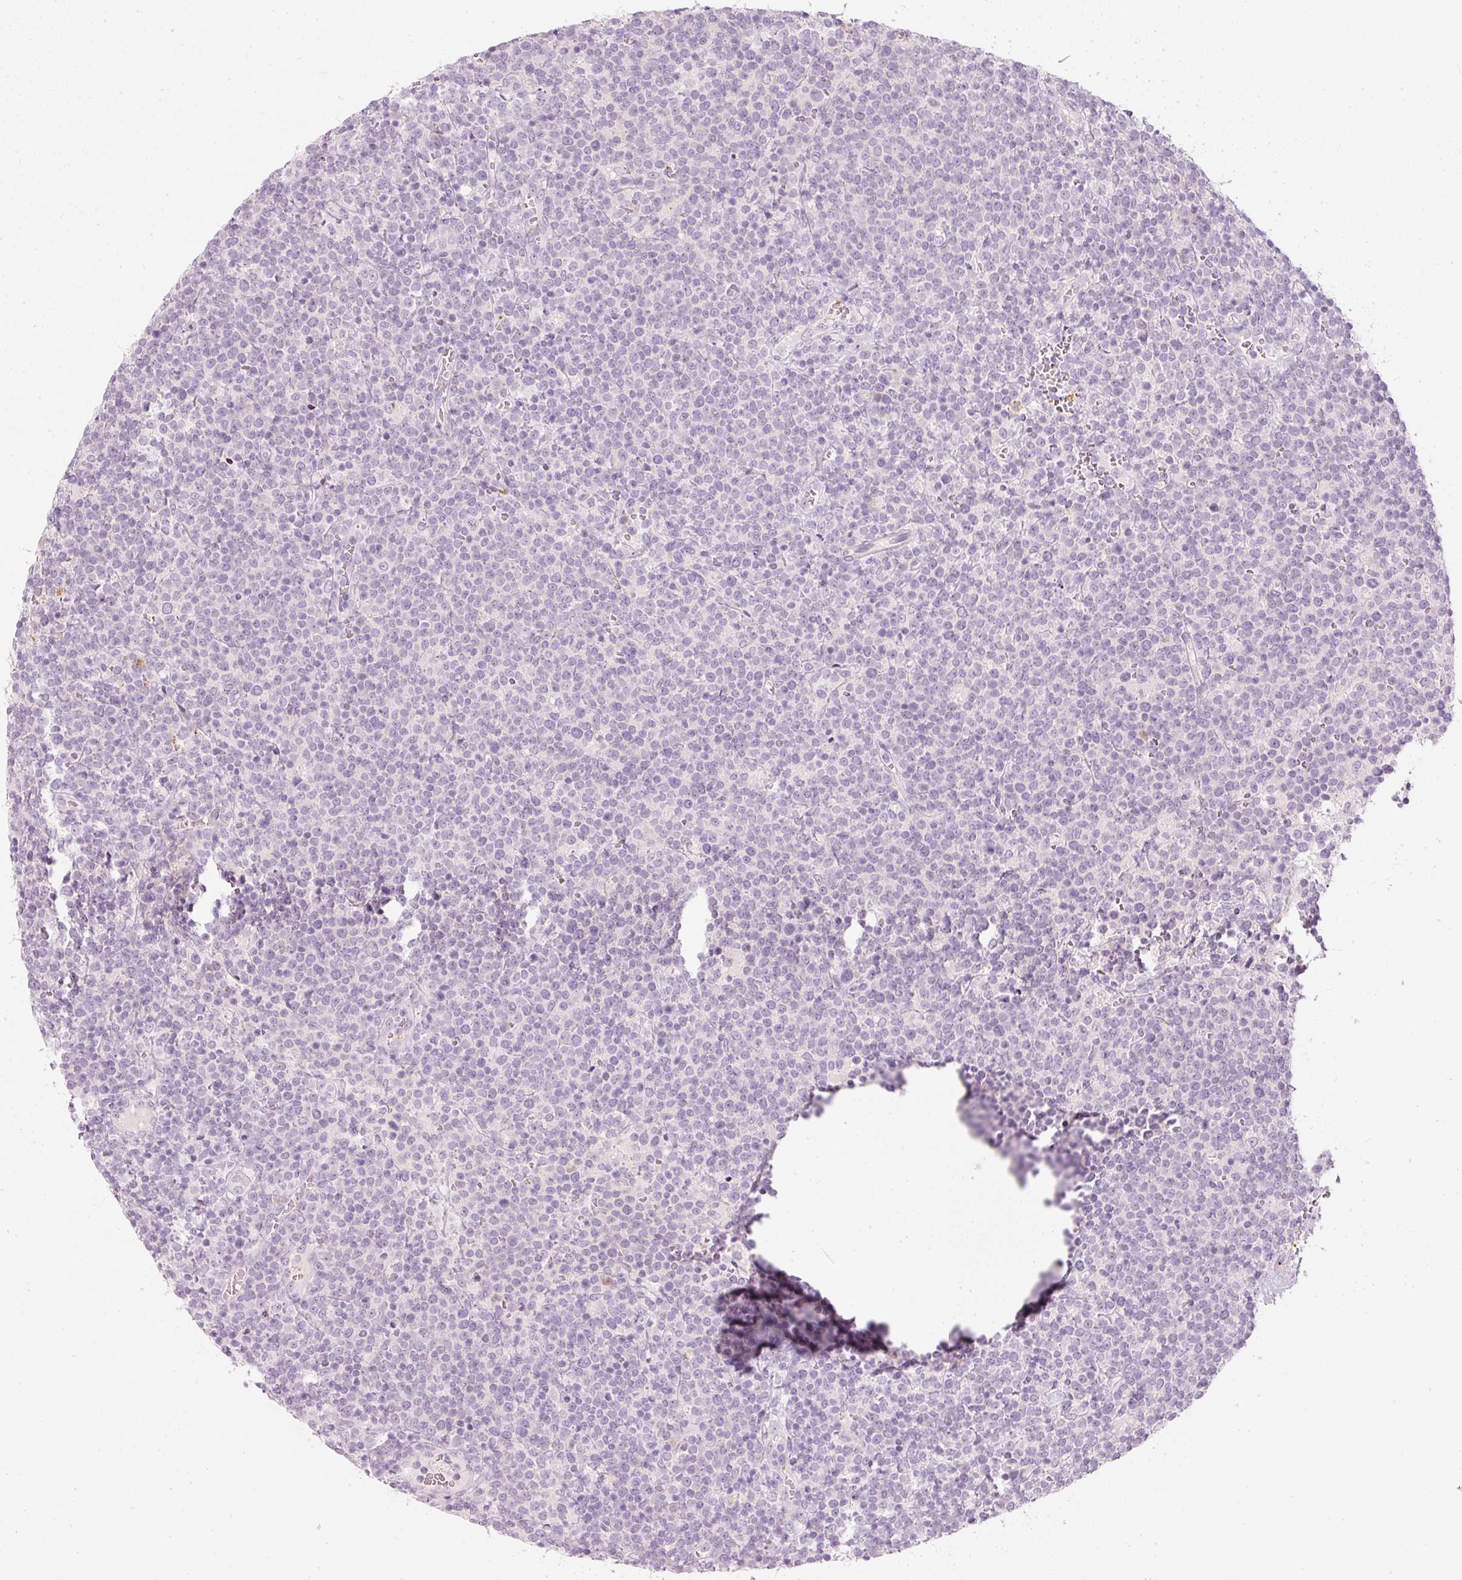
{"staining": {"intensity": "negative", "quantity": "none", "location": "none"}, "tissue": "lymphoma", "cell_type": "Tumor cells", "image_type": "cancer", "snomed": [{"axis": "morphology", "description": "Malignant lymphoma, non-Hodgkin's type, High grade"}, {"axis": "topography", "description": "Lymph node"}], "caption": "The immunohistochemistry image has no significant staining in tumor cells of malignant lymphoma, non-Hodgkin's type (high-grade) tissue.", "gene": "LECT2", "patient": {"sex": "male", "age": 61}}